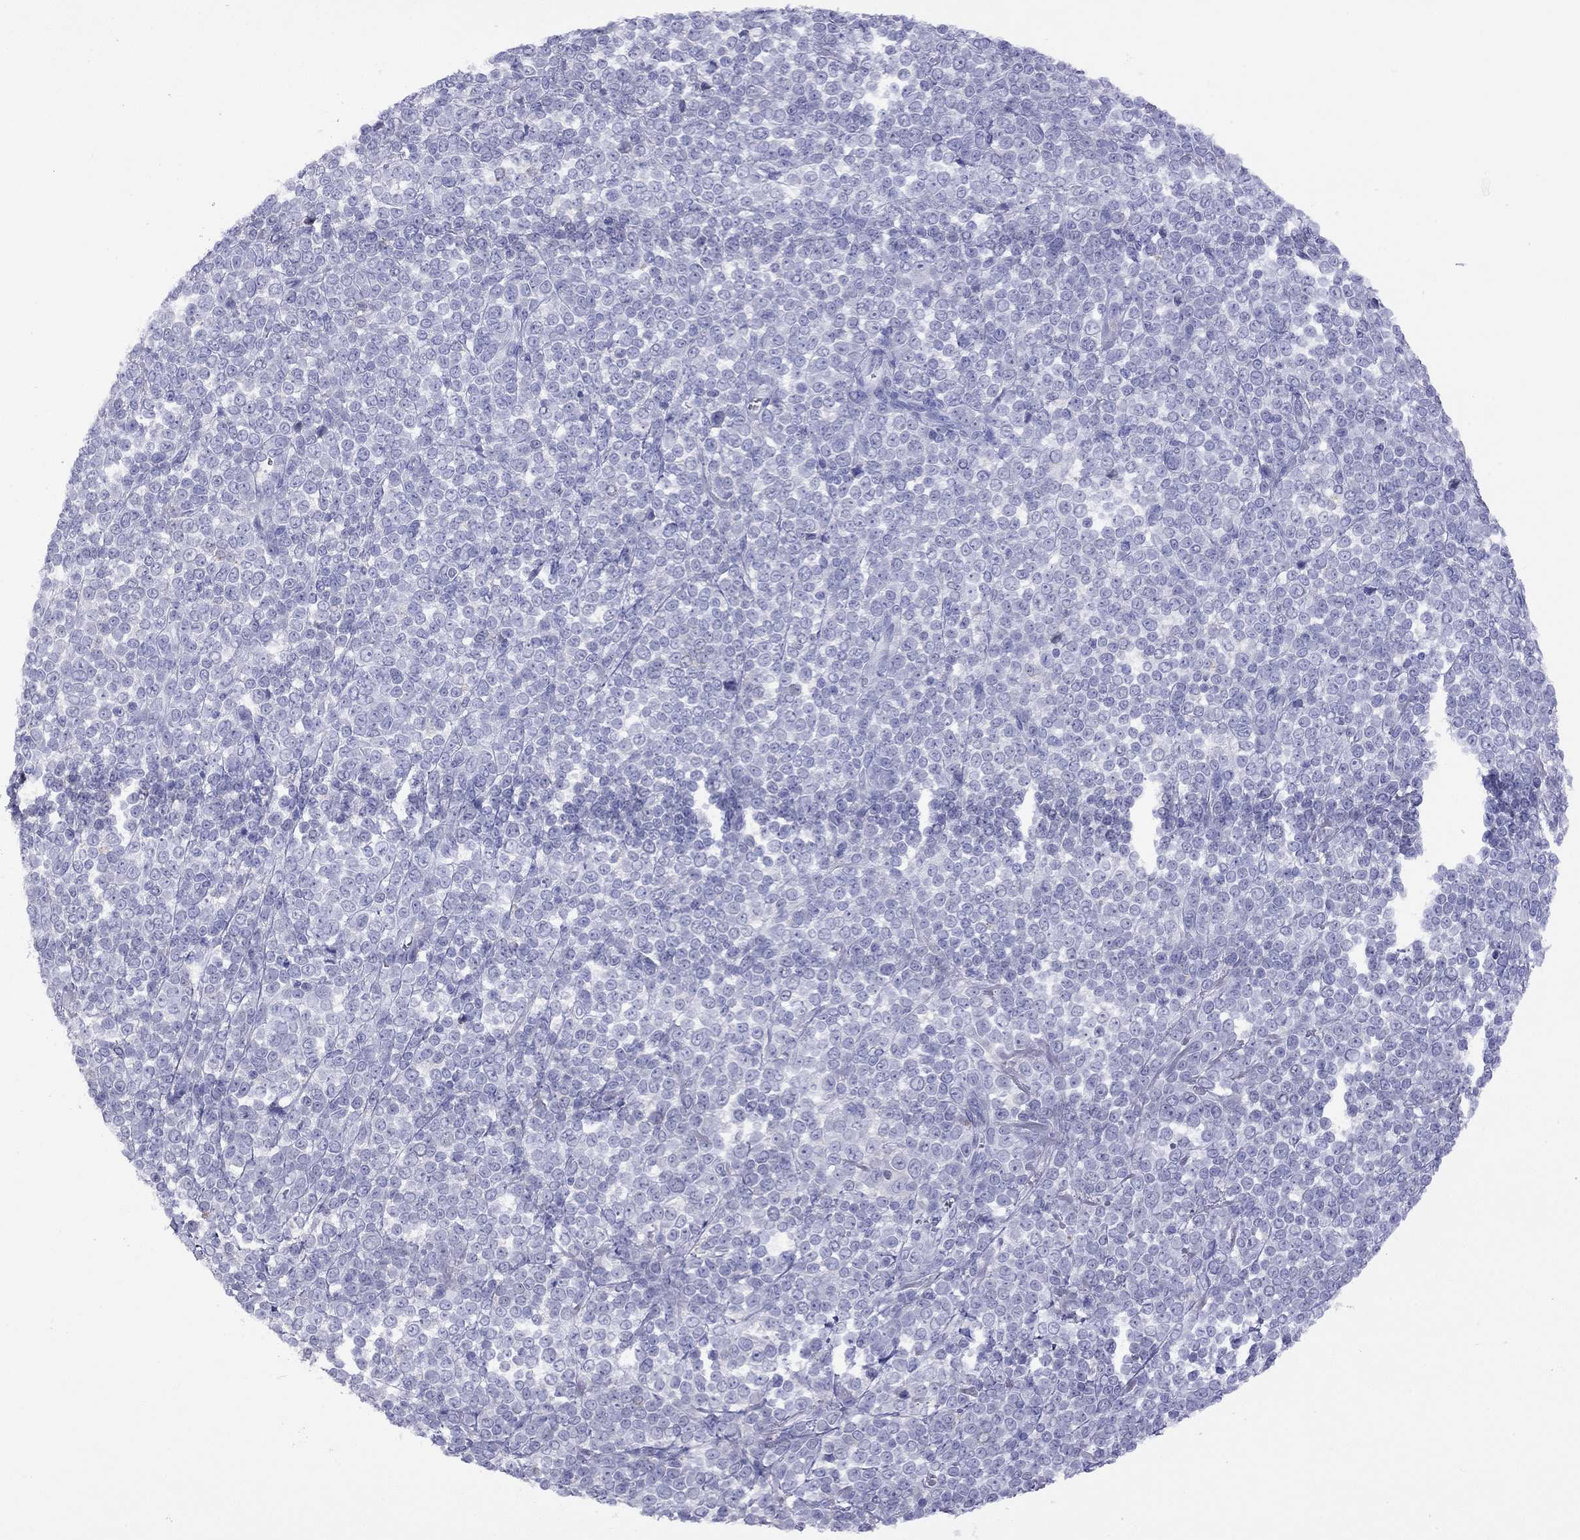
{"staining": {"intensity": "negative", "quantity": "none", "location": "none"}, "tissue": "melanoma", "cell_type": "Tumor cells", "image_type": "cancer", "snomed": [{"axis": "morphology", "description": "Malignant melanoma, NOS"}, {"axis": "topography", "description": "Skin"}], "caption": "This is an immunohistochemistry micrograph of human melanoma. There is no staining in tumor cells.", "gene": "SLC30A8", "patient": {"sex": "female", "age": 95}}